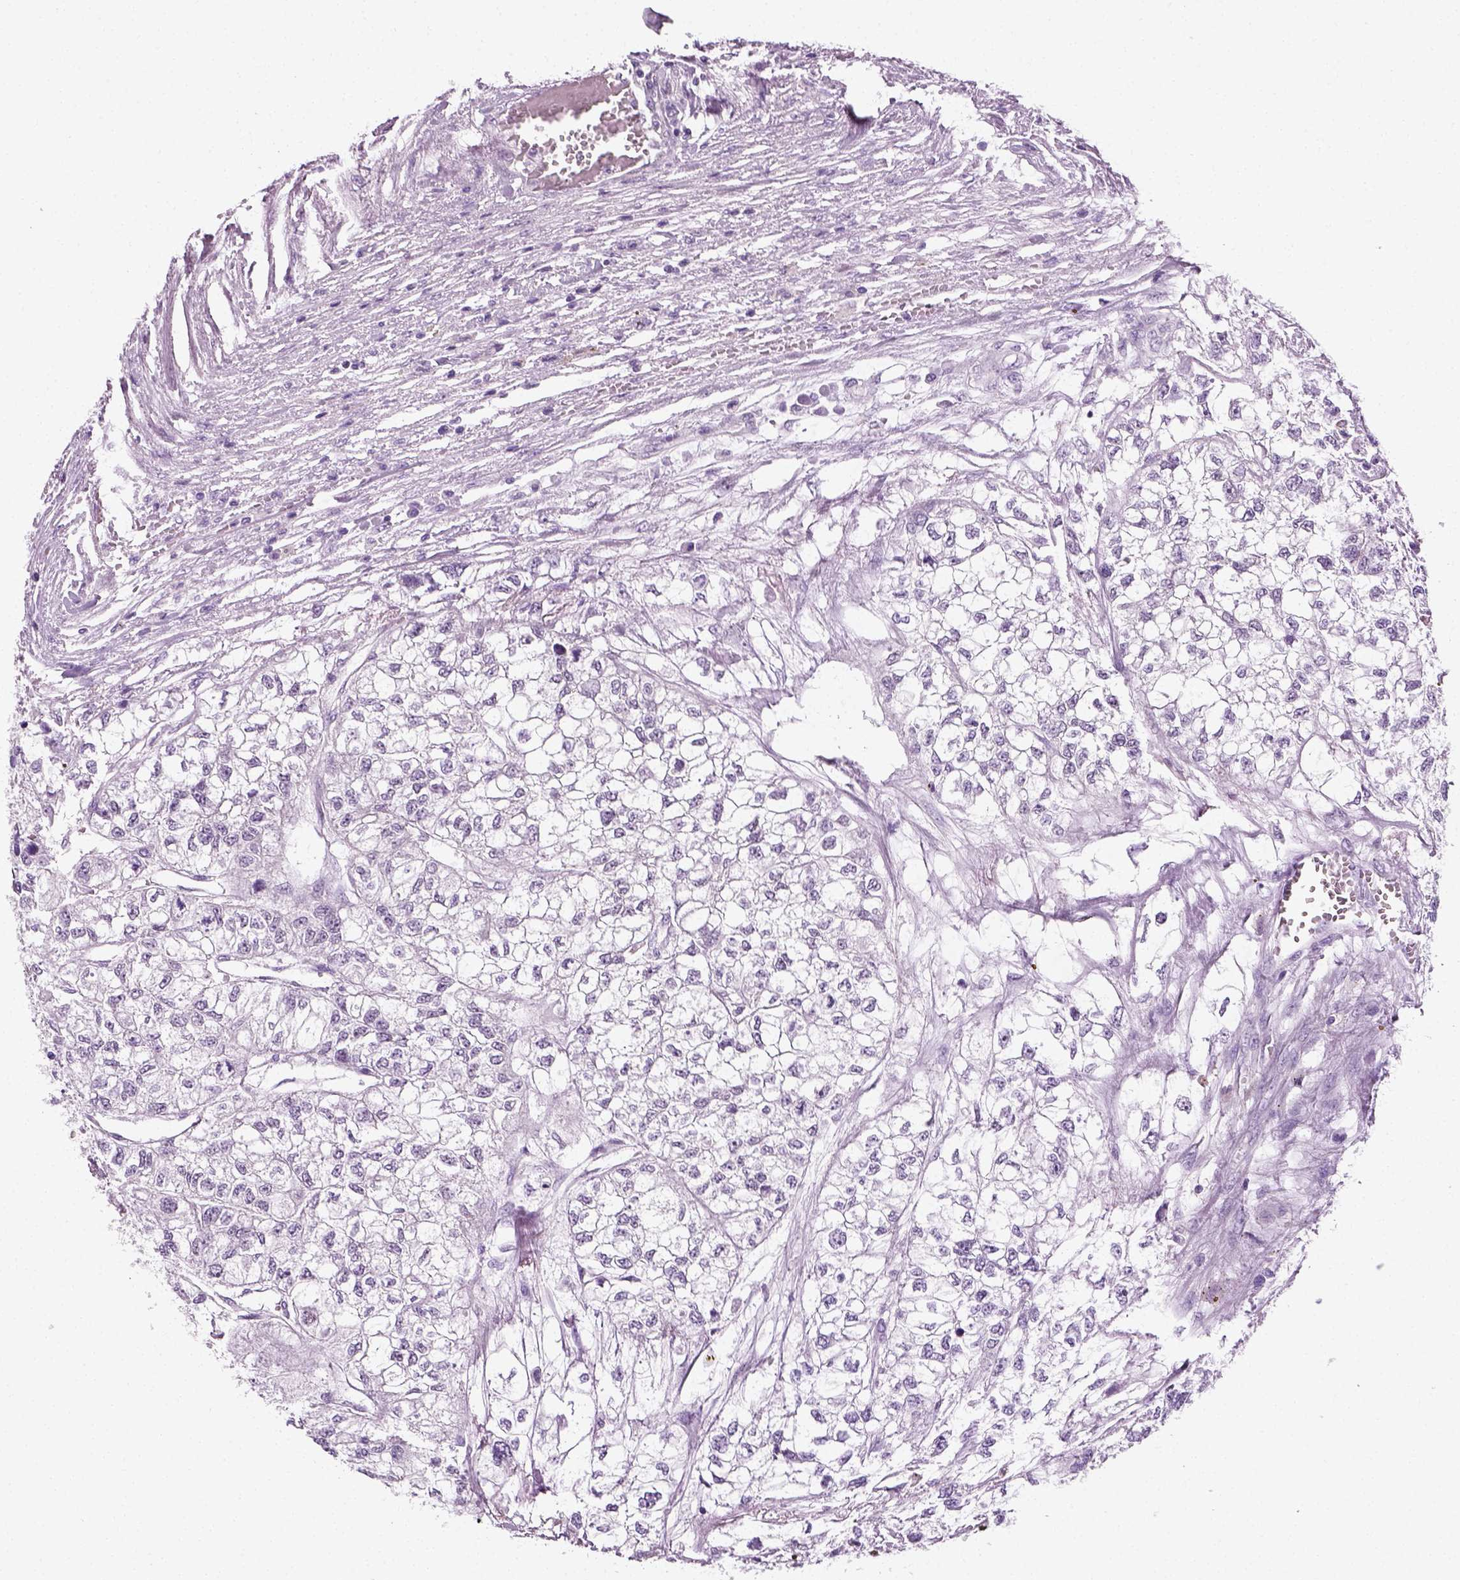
{"staining": {"intensity": "negative", "quantity": "none", "location": "none"}, "tissue": "renal cancer", "cell_type": "Tumor cells", "image_type": "cancer", "snomed": [{"axis": "morphology", "description": "Adenocarcinoma, NOS"}, {"axis": "topography", "description": "Kidney"}], "caption": "Adenocarcinoma (renal) was stained to show a protein in brown. There is no significant expression in tumor cells. The staining was performed using DAB to visualize the protein expression in brown, while the nuclei were stained in blue with hematoxylin (Magnification: 20x).", "gene": "SPATA31E1", "patient": {"sex": "male", "age": 56}}